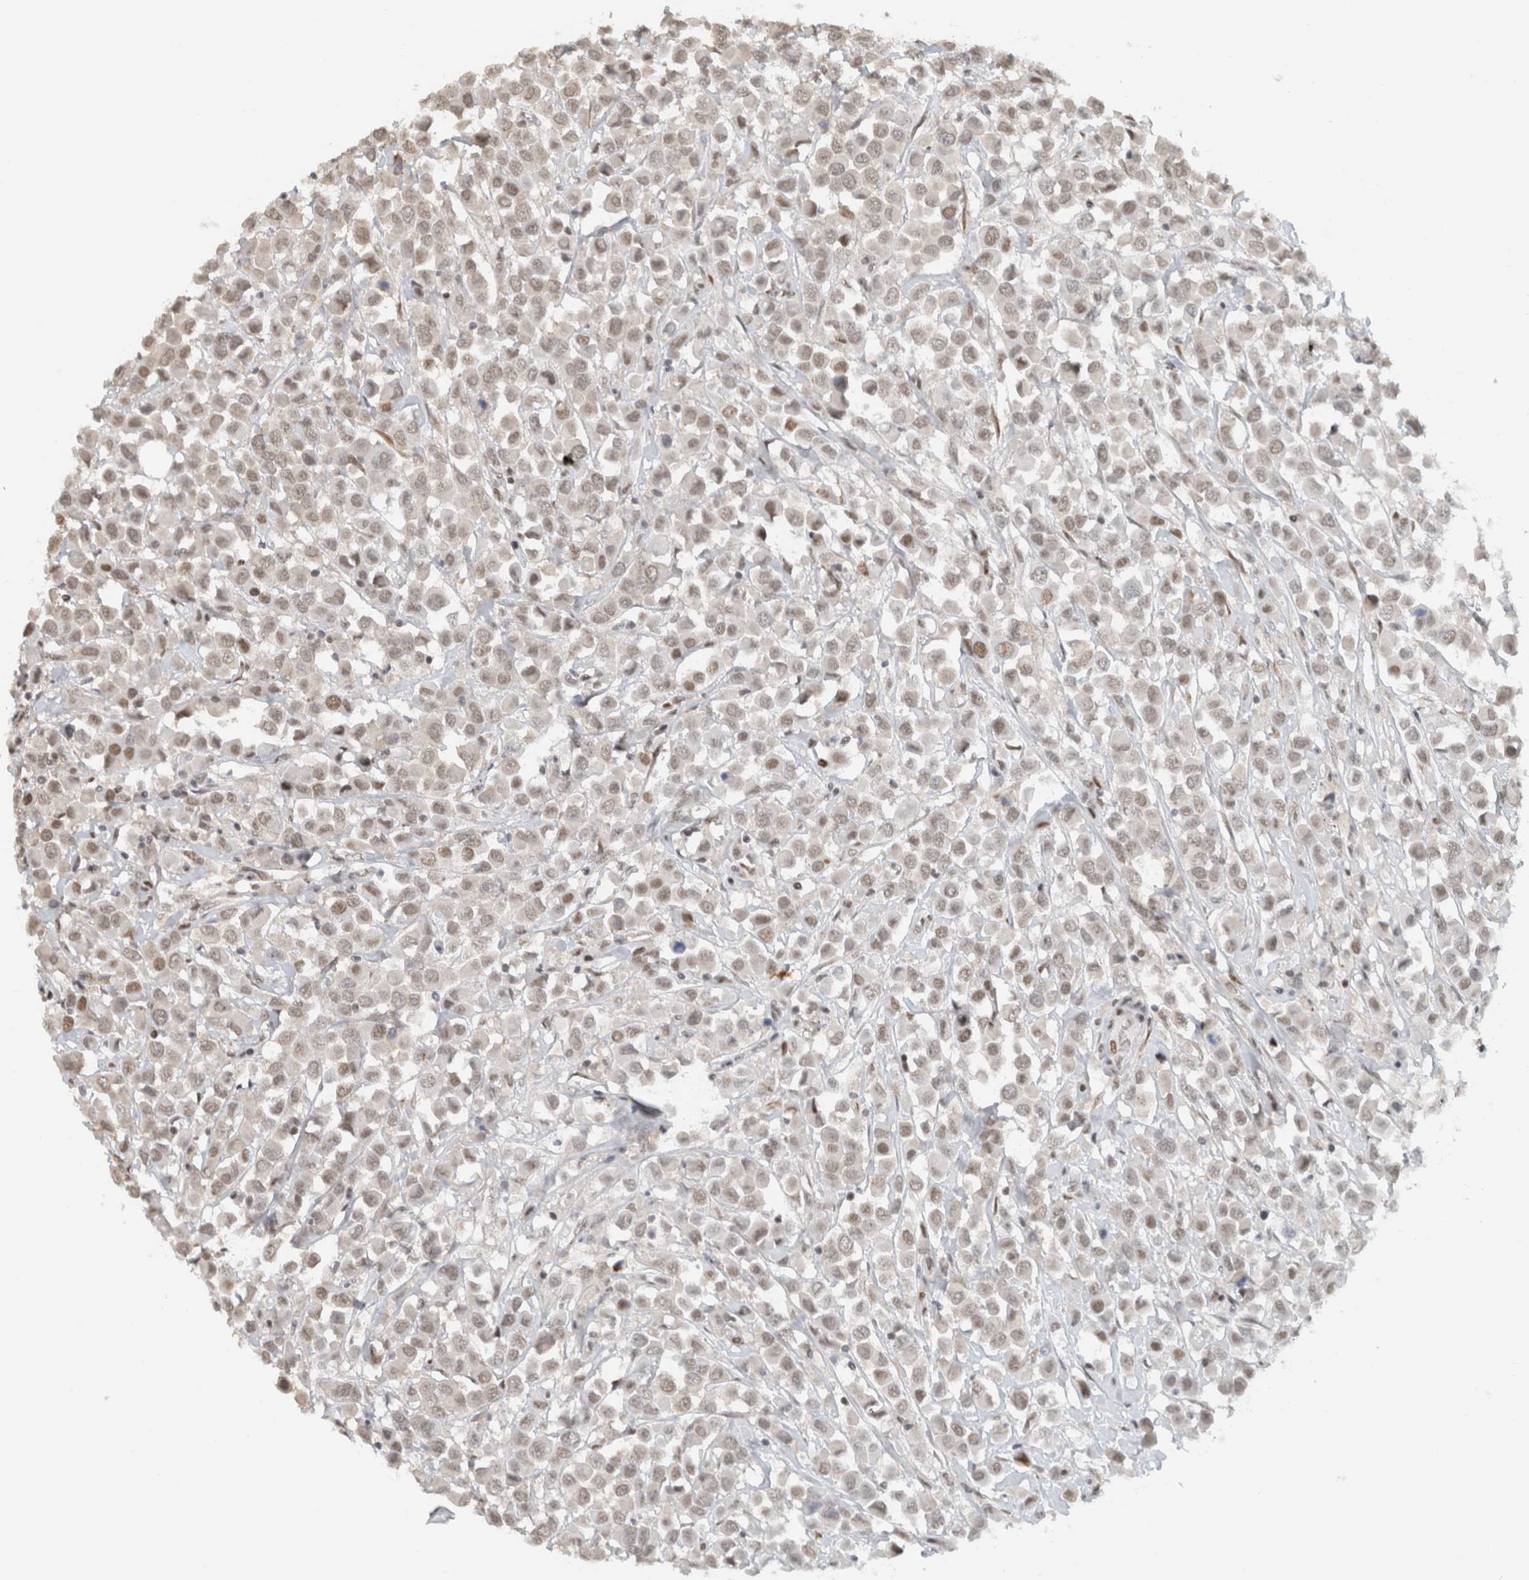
{"staining": {"intensity": "weak", "quantity": ">75%", "location": "nuclear"}, "tissue": "breast cancer", "cell_type": "Tumor cells", "image_type": "cancer", "snomed": [{"axis": "morphology", "description": "Duct carcinoma"}, {"axis": "topography", "description": "Breast"}], "caption": "Intraductal carcinoma (breast) was stained to show a protein in brown. There is low levels of weak nuclear positivity in about >75% of tumor cells. (Stains: DAB in brown, nuclei in blue, Microscopy: brightfield microscopy at high magnification).", "gene": "HNRNPR", "patient": {"sex": "female", "age": 61}}